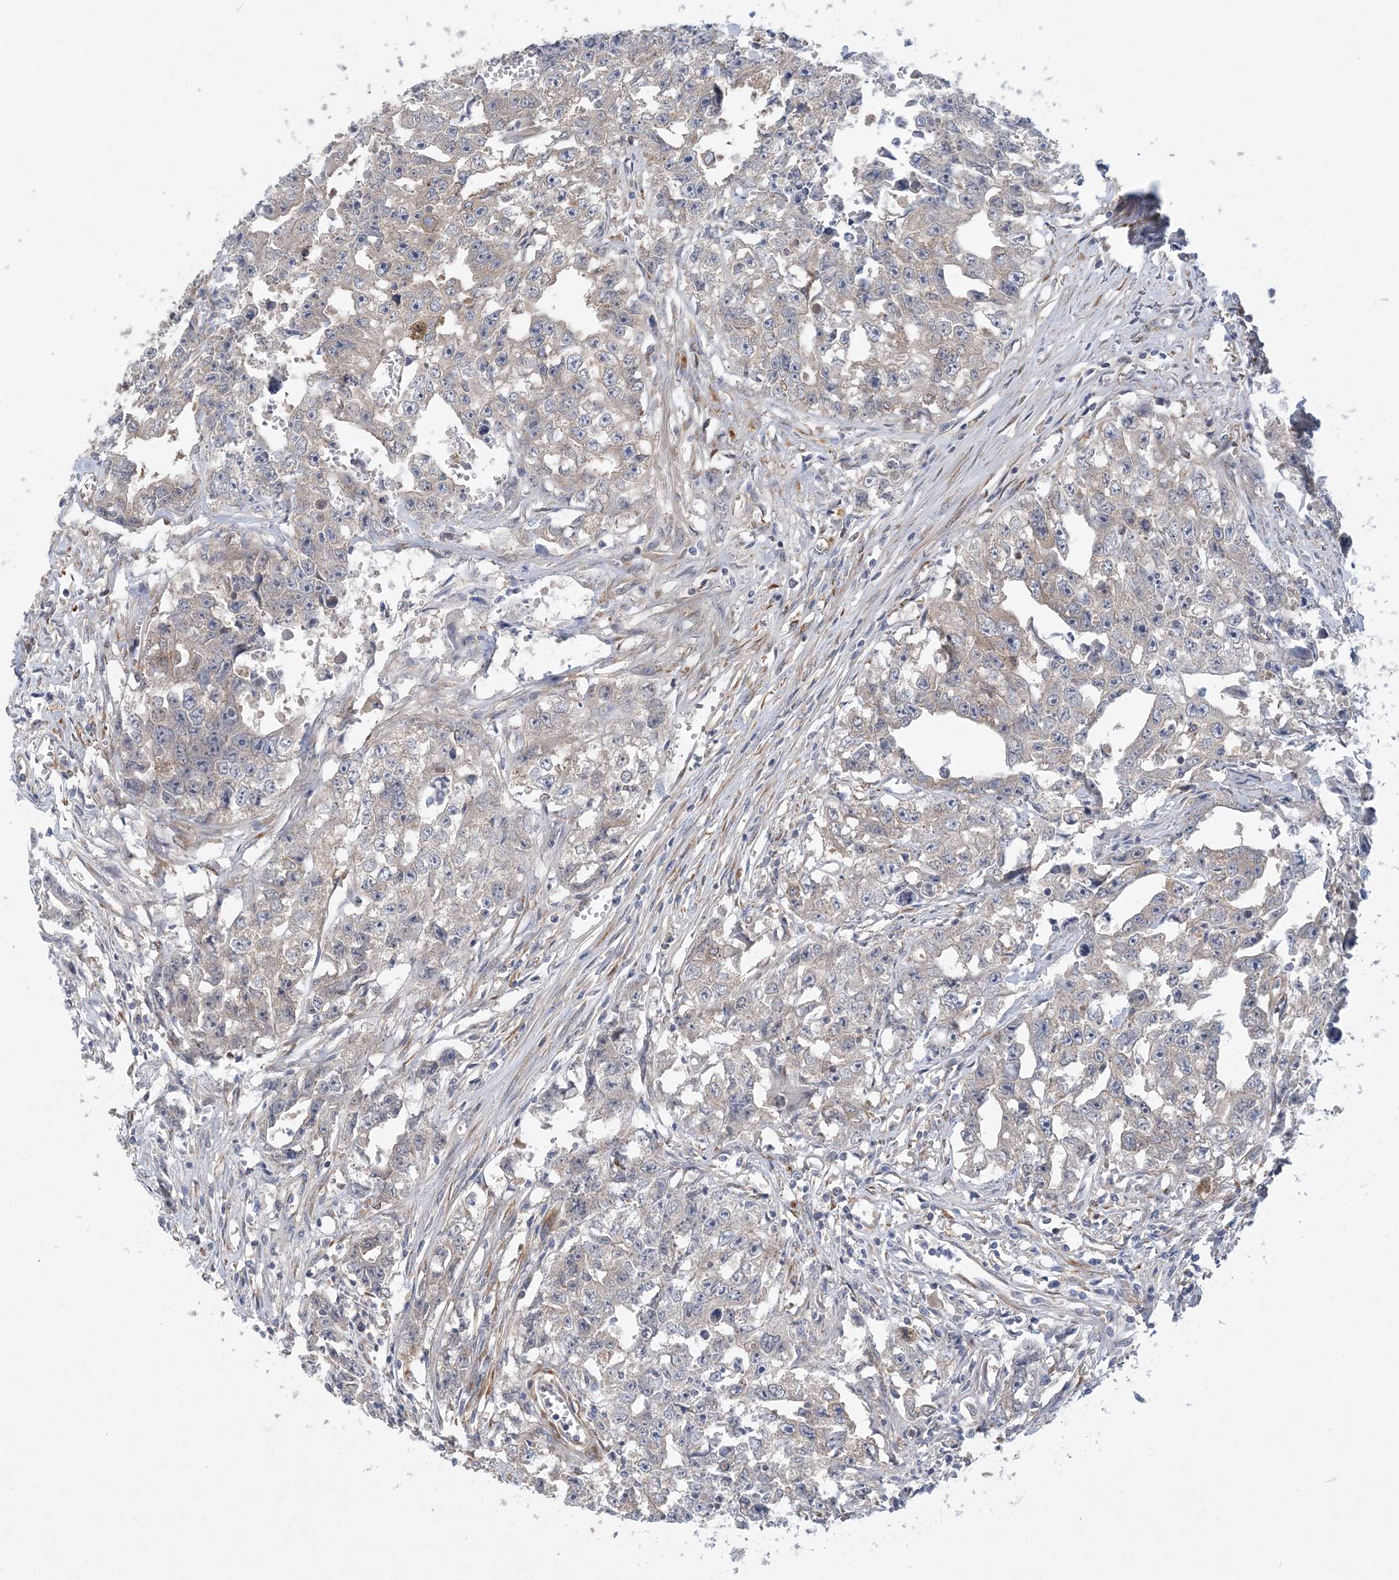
{"staining": {"intensity": "weak", "quantity": "25%-75%", "location": "cytoplasmic/membranous"}, "tissue": "testis cancer", "cell_type": "Tumor cells", "image_type": "cancer", "snomed": [{"axis": "morphology", "description": "Seminoma, NOS"}, {"axis": "morphology", "description": "Carcinoma, Embryonal, NOS"}, {"axis": "topography", "description": "Testis"}], "caption": "High-magnification brightfield microscopy of testis cancer stained with DAB (3,3'-diaminobenzidine) (brown) and counterstained with hematoxylin (blue). tumor cells exhibit weak cytoplasmic/membranous staining is appreciated in about25%-75% of cells.", "gene": "MAP4K5", "patient": {"sex": "male", "age": 43}}